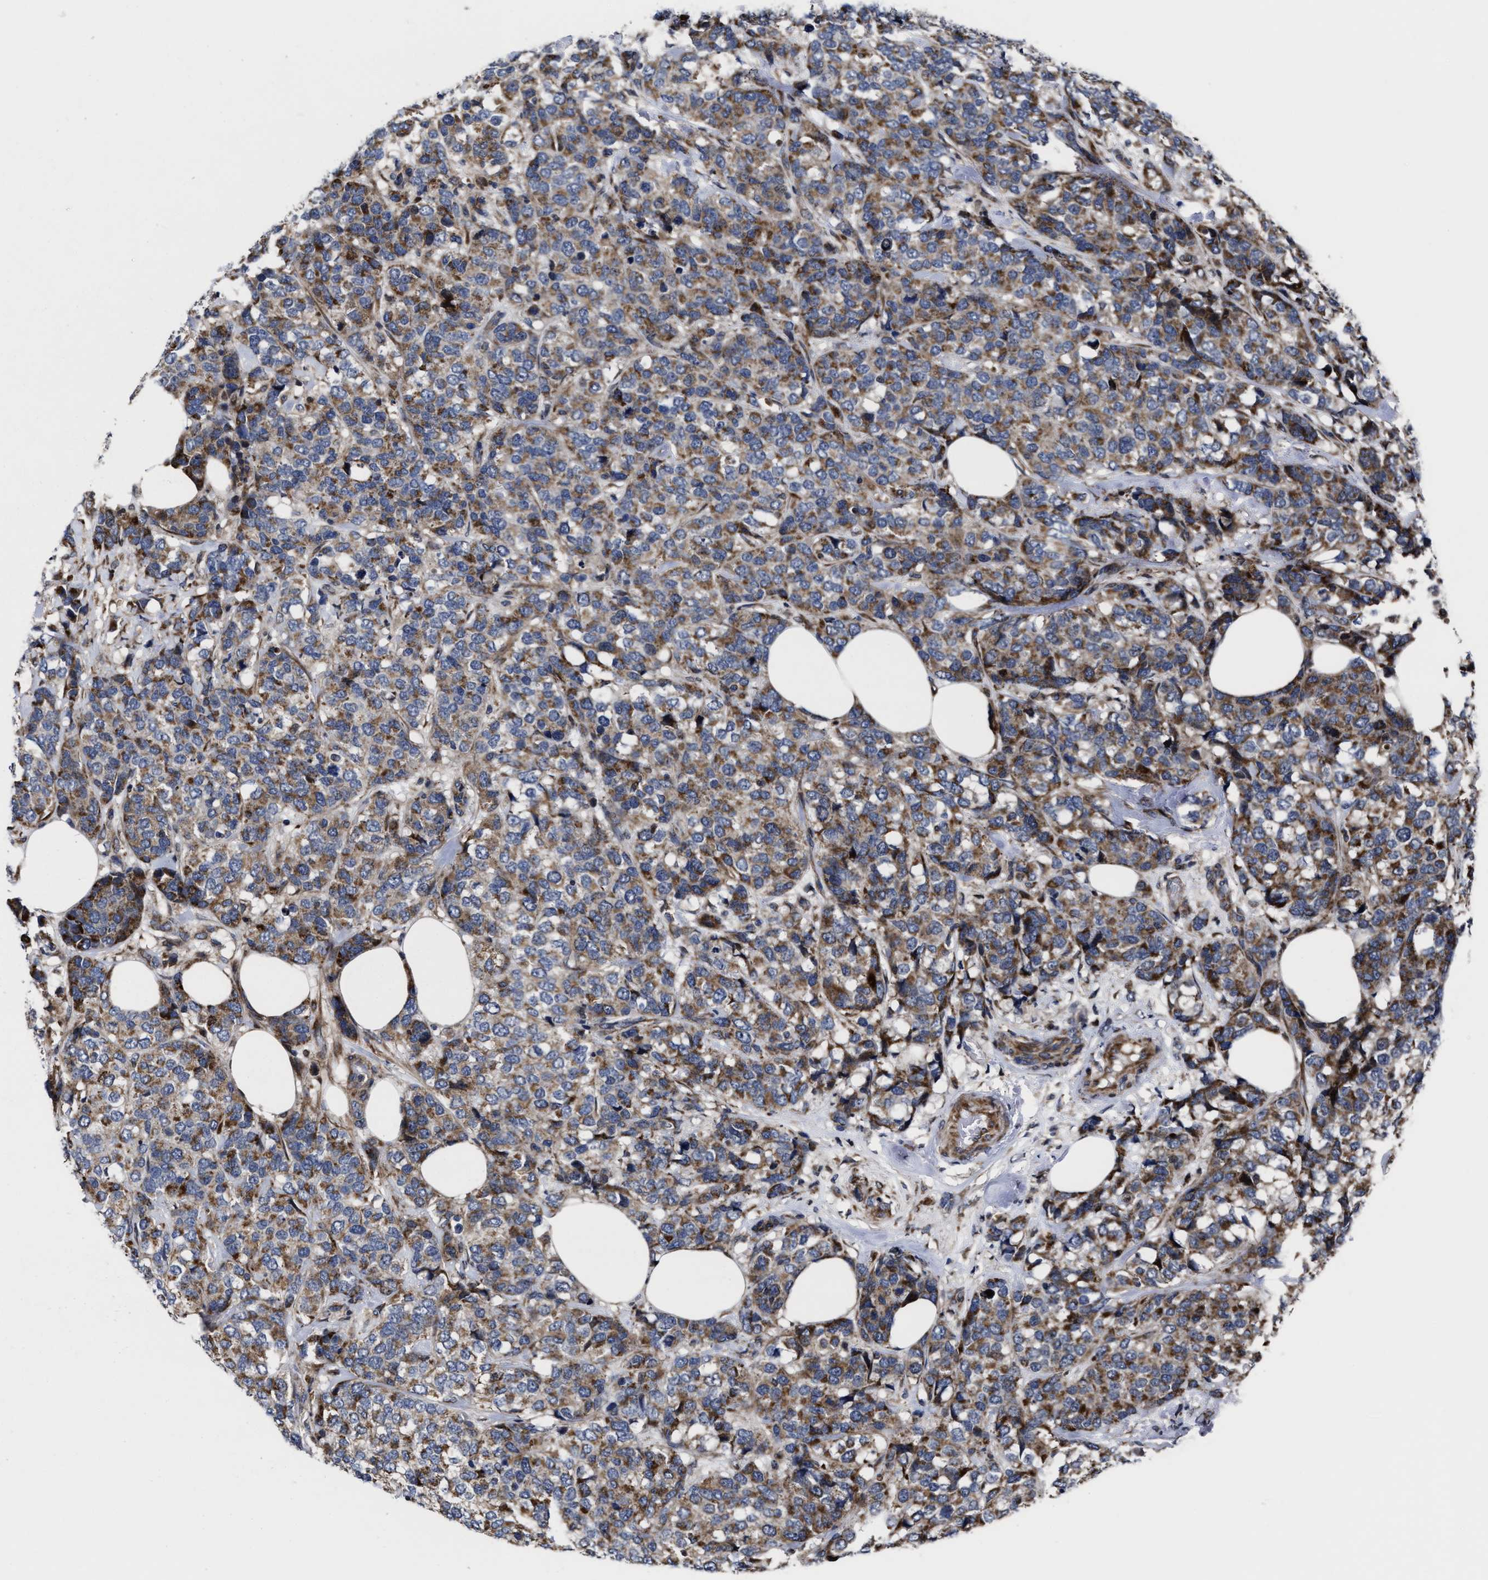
{"staining": {"intensity": "moderate", "quantity": ">75%", "location": "cytoplasmic/membranous"}, "tissue": "breast cancer", "cell_type": "Tumor cells", "image_type": "cancer", "snomed": [{"axis": "morphology", "description": "Lobular carcinoma"}, {"axis": "topography", "description": "Breast"}], "caption": "Immunohistochemical staining of breast cancer reveals medium levels of moderate cytoplasmic/membranous positivity in about >75% of tumor cells.", "gene": "MRPL50", "patient": {"sex": "female", "age": 59}}